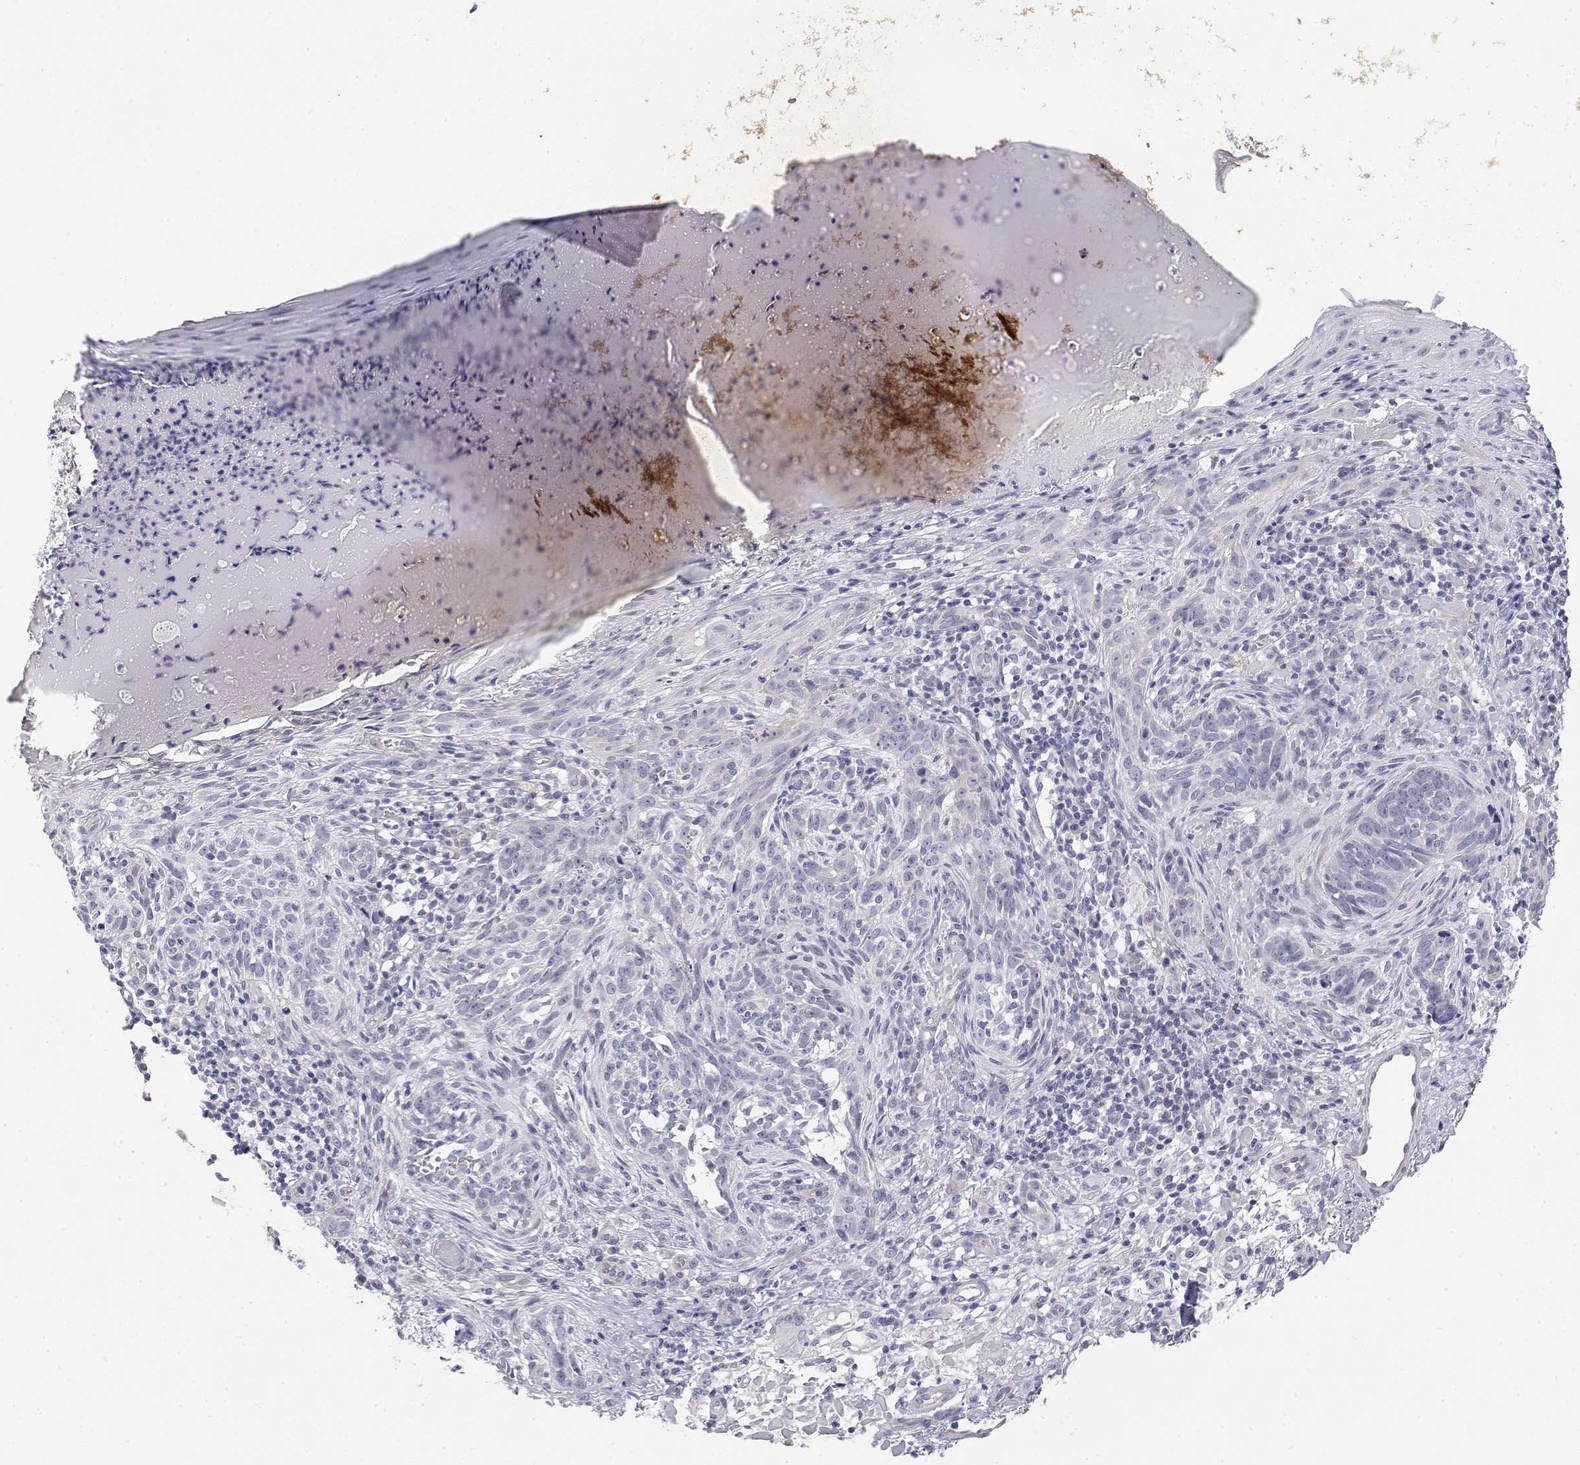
{"staining": {"intensity": "negative", "quantity": "none", "location": "none"}, "tissue": "skin cancer", "cell_type": "Tumor cells", "image_type": "cancer", "snomed": [{"axis": "morphology", "description": "Basal cell carcinoma"}, {"axis": "topography", "description": "Skin"}], "caption": "Tumor cells are negative for brown protein staining in skin cancer.", "gene": "MISP", "patient": {"sex": "male", "age": 88}}